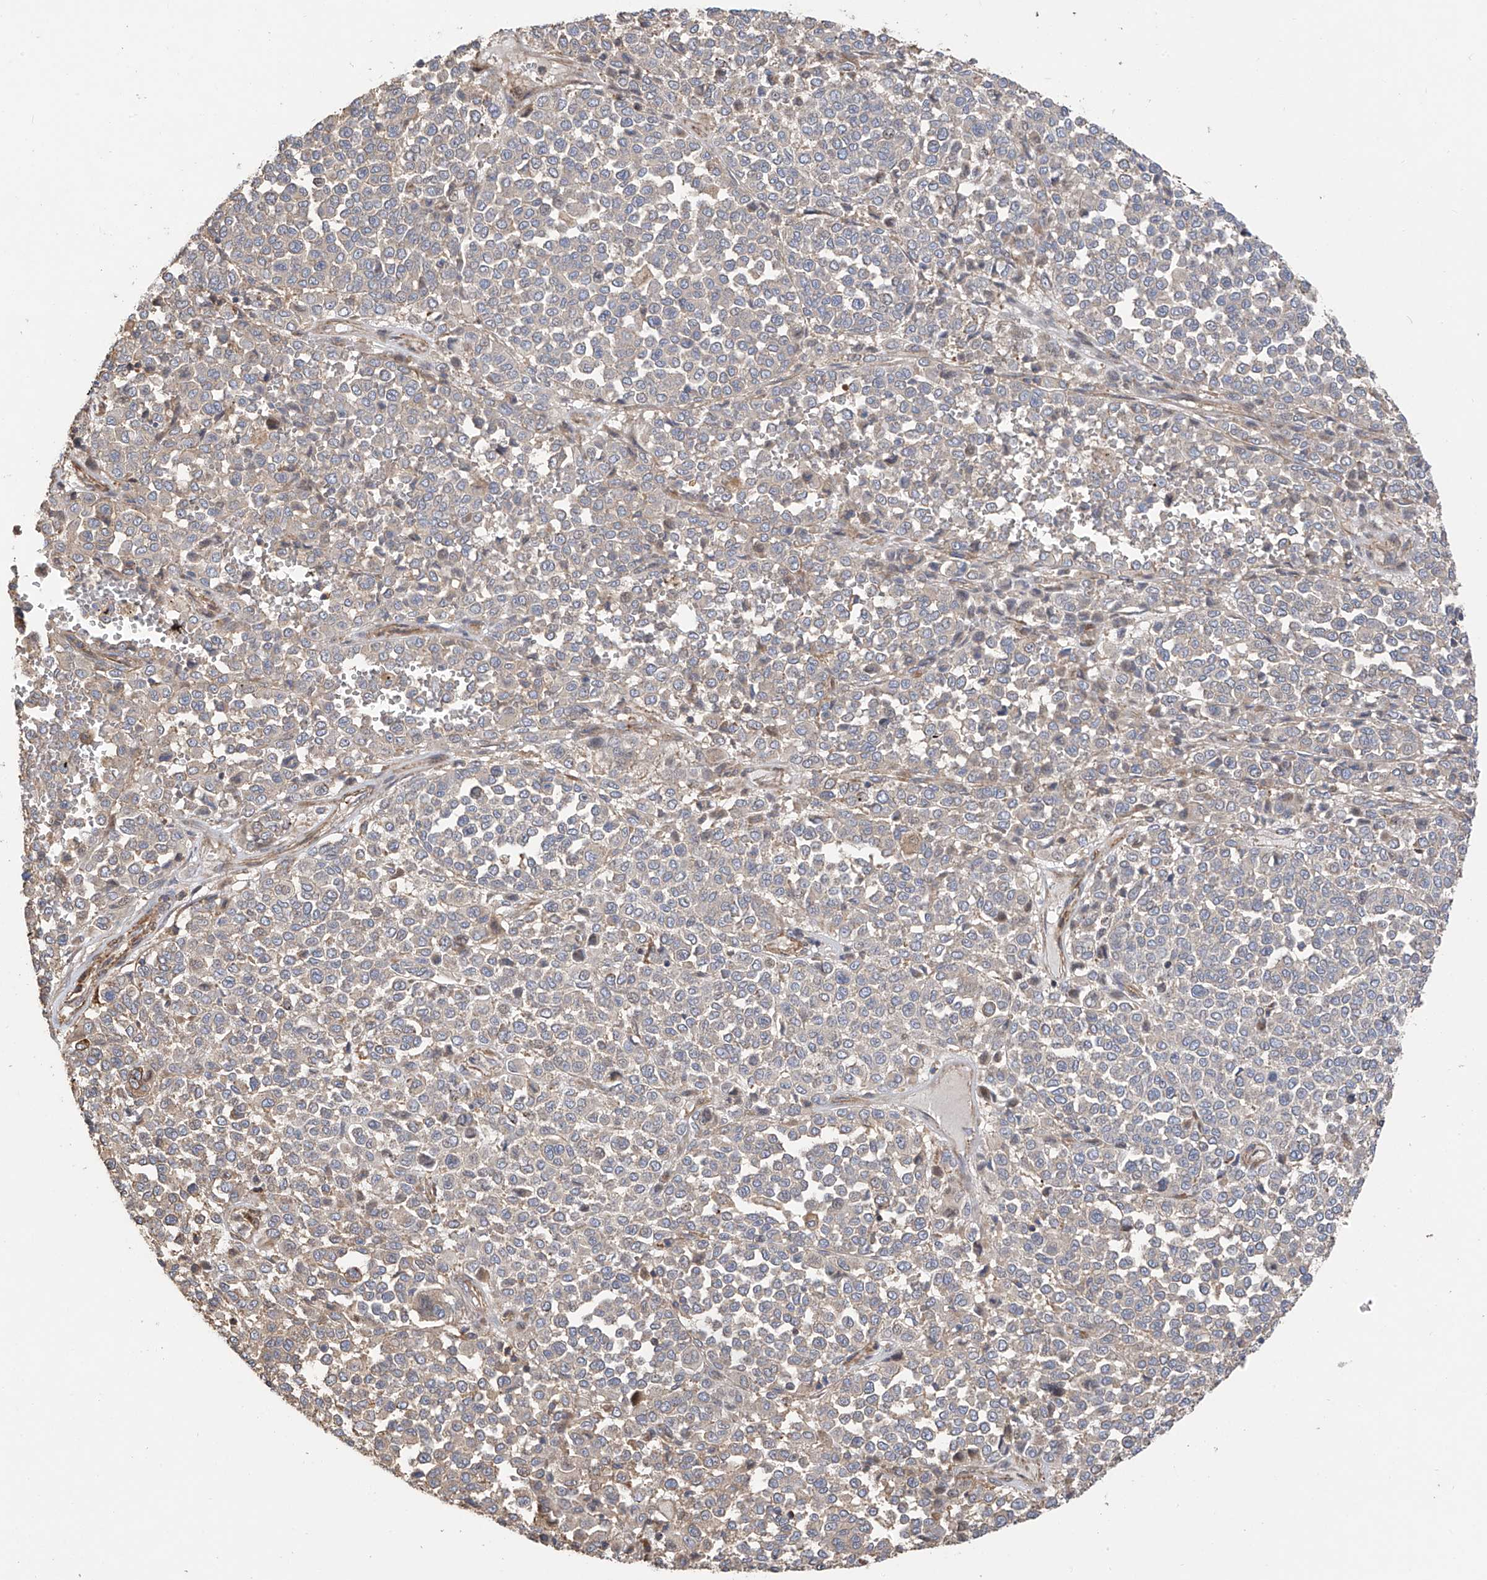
{"staining": {"intensity": "negative", "quantity": "none", "location": "none"}, "tissue": "melanoma", "cell_type": "Tumor cells", "image_type": "cancer", "snomed": [{"axis": "morphology", "description": "Malignant melanoma, Metastatic site"}, {"axis": "topography", "description": "Pancreas"}], "caption": "A high-resolution micrograph shows immunohistochemistry (IHC) staining of malignant melanoma (metastatic site), which demonstrates no significant positivity in tumor cells.", "gene": "SLC43A3", "patient": {"sex": "female", "age": 30}}